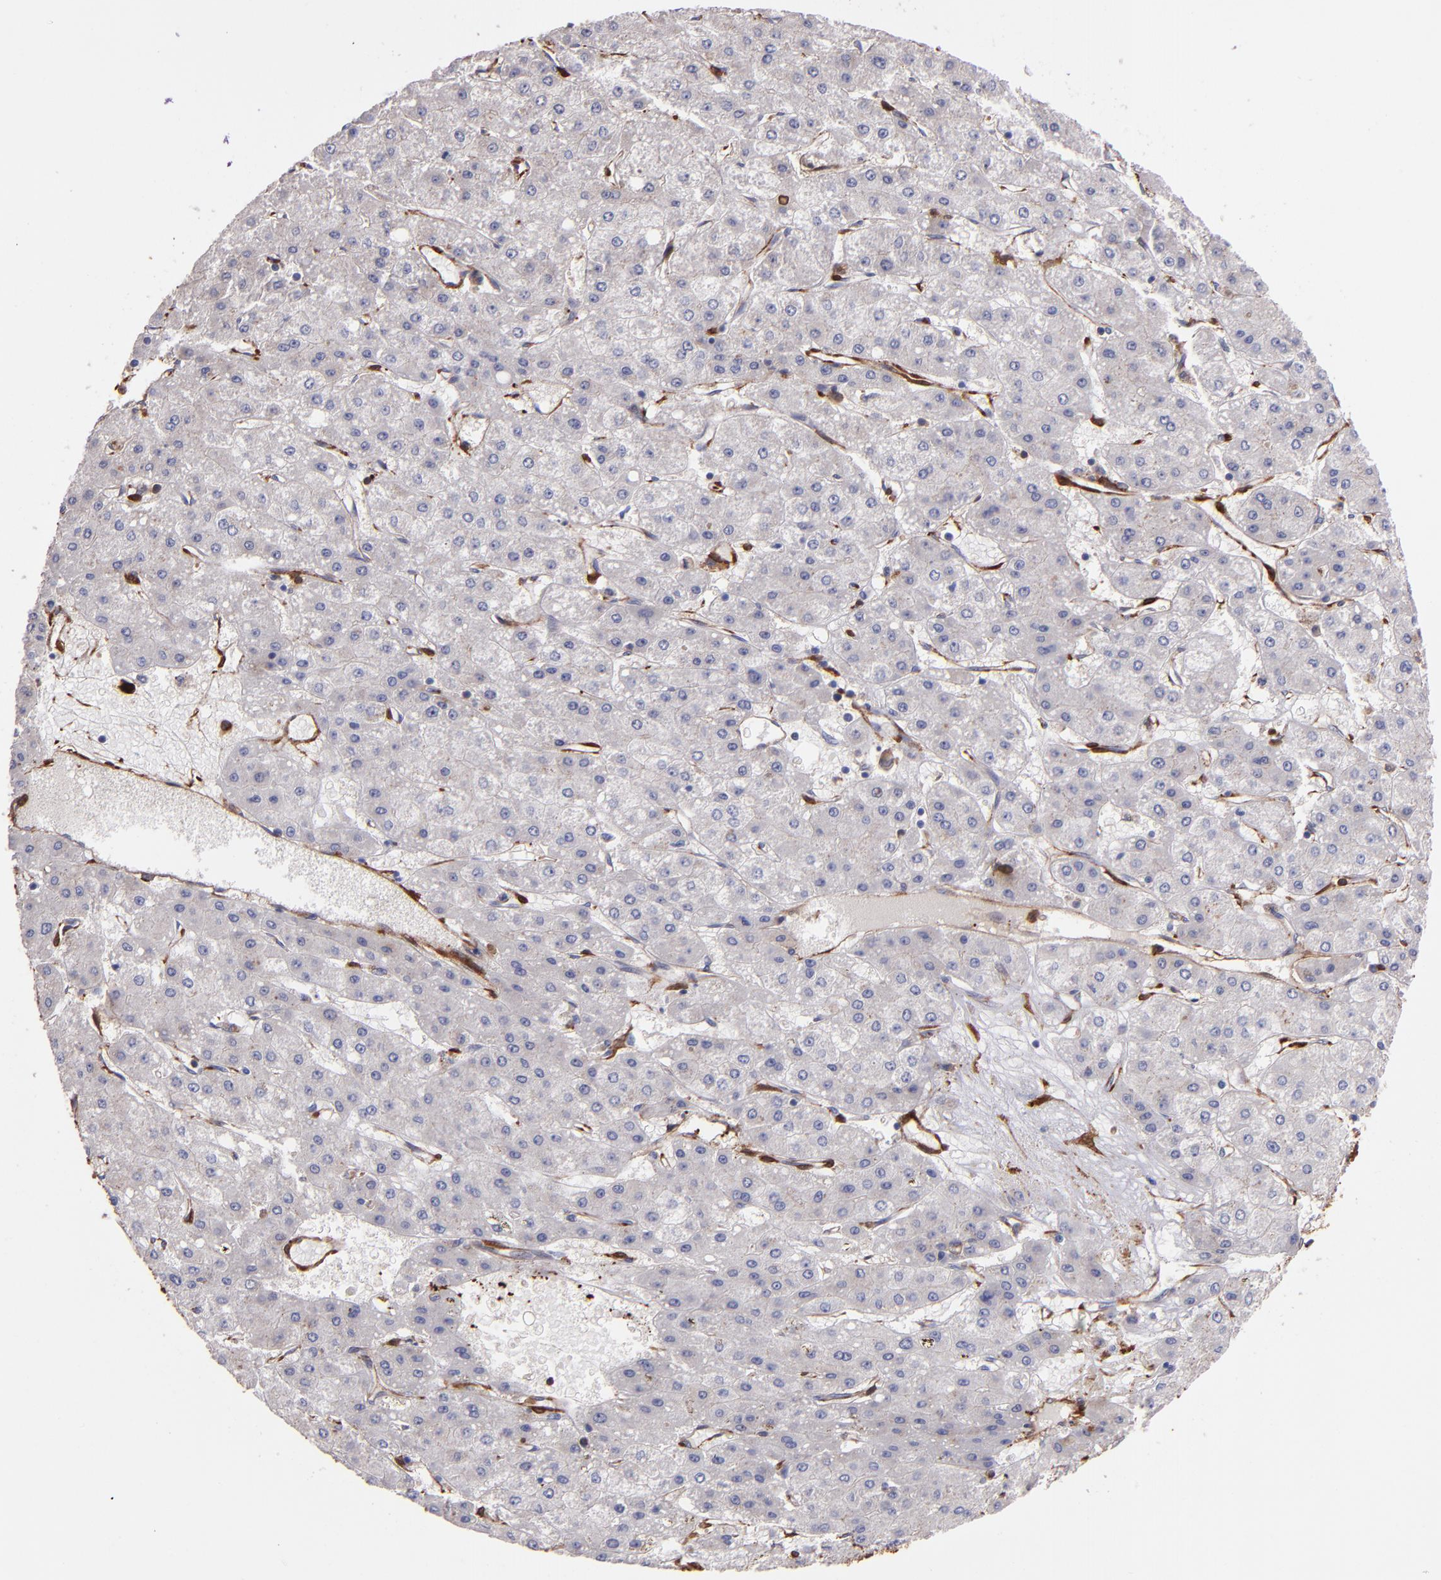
{"staining": {"intensity": "weak", "quantity": "<25%", "location": "cytoplasmic/membranous"}, "tissue": "liver cancer", "cell_type": "Tumor cells", "image_type": "cancer", "snomed": [{"axis": "morphology", "description": "Carcinoma, Hepatocellular, NOS"}, {"axis": "topography", "description": "Liver"}], "caption": "Immunohistochemistry micrograph of human liver cancer stained for a protein (brown), which reveals no staining in tumor cells.", "gene": "VCL", "patient": {"sex": "female", "age": 52}}